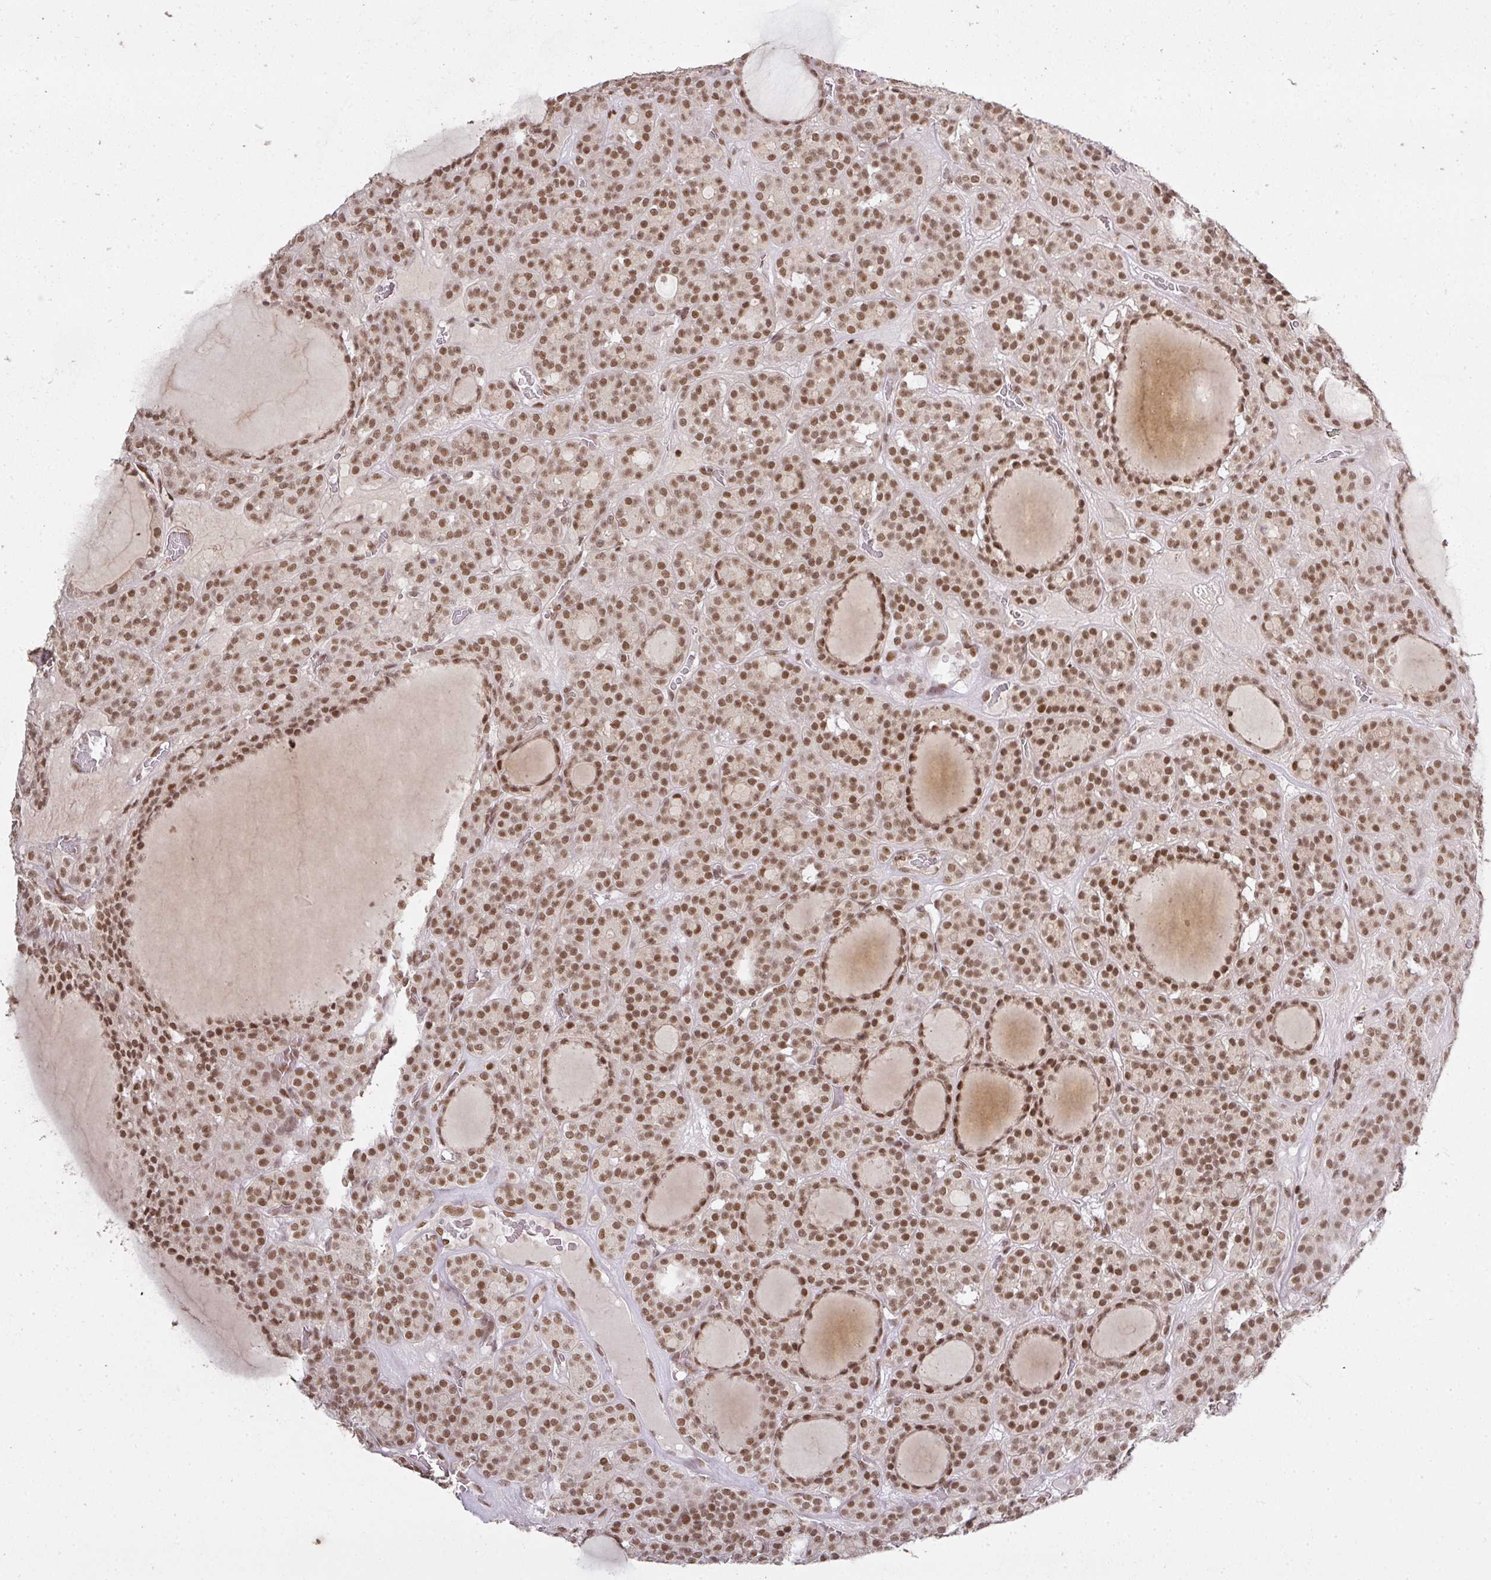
{"staining": {"intensity": "moderate", "quantity": ">75%", "location": "nuclear"}, "tissue": "thyroid cancer", "cell_type": "Tumor cells", "image_type": "cancer", "snomed": [{"axis": "morphology", "description": "Follicular adenoma carcinoma, NOS"}, {"axis": "topography", "description": "Thyroid gland"}], "caption": "Follicular adenoma carcinoma (thyroid) stained with a brown dye exhibits moderate nuclear positive expression in about >75% of tumor cells.", "gene": "GPRIN2", "patient": {"sex": "female", "age": 63}}